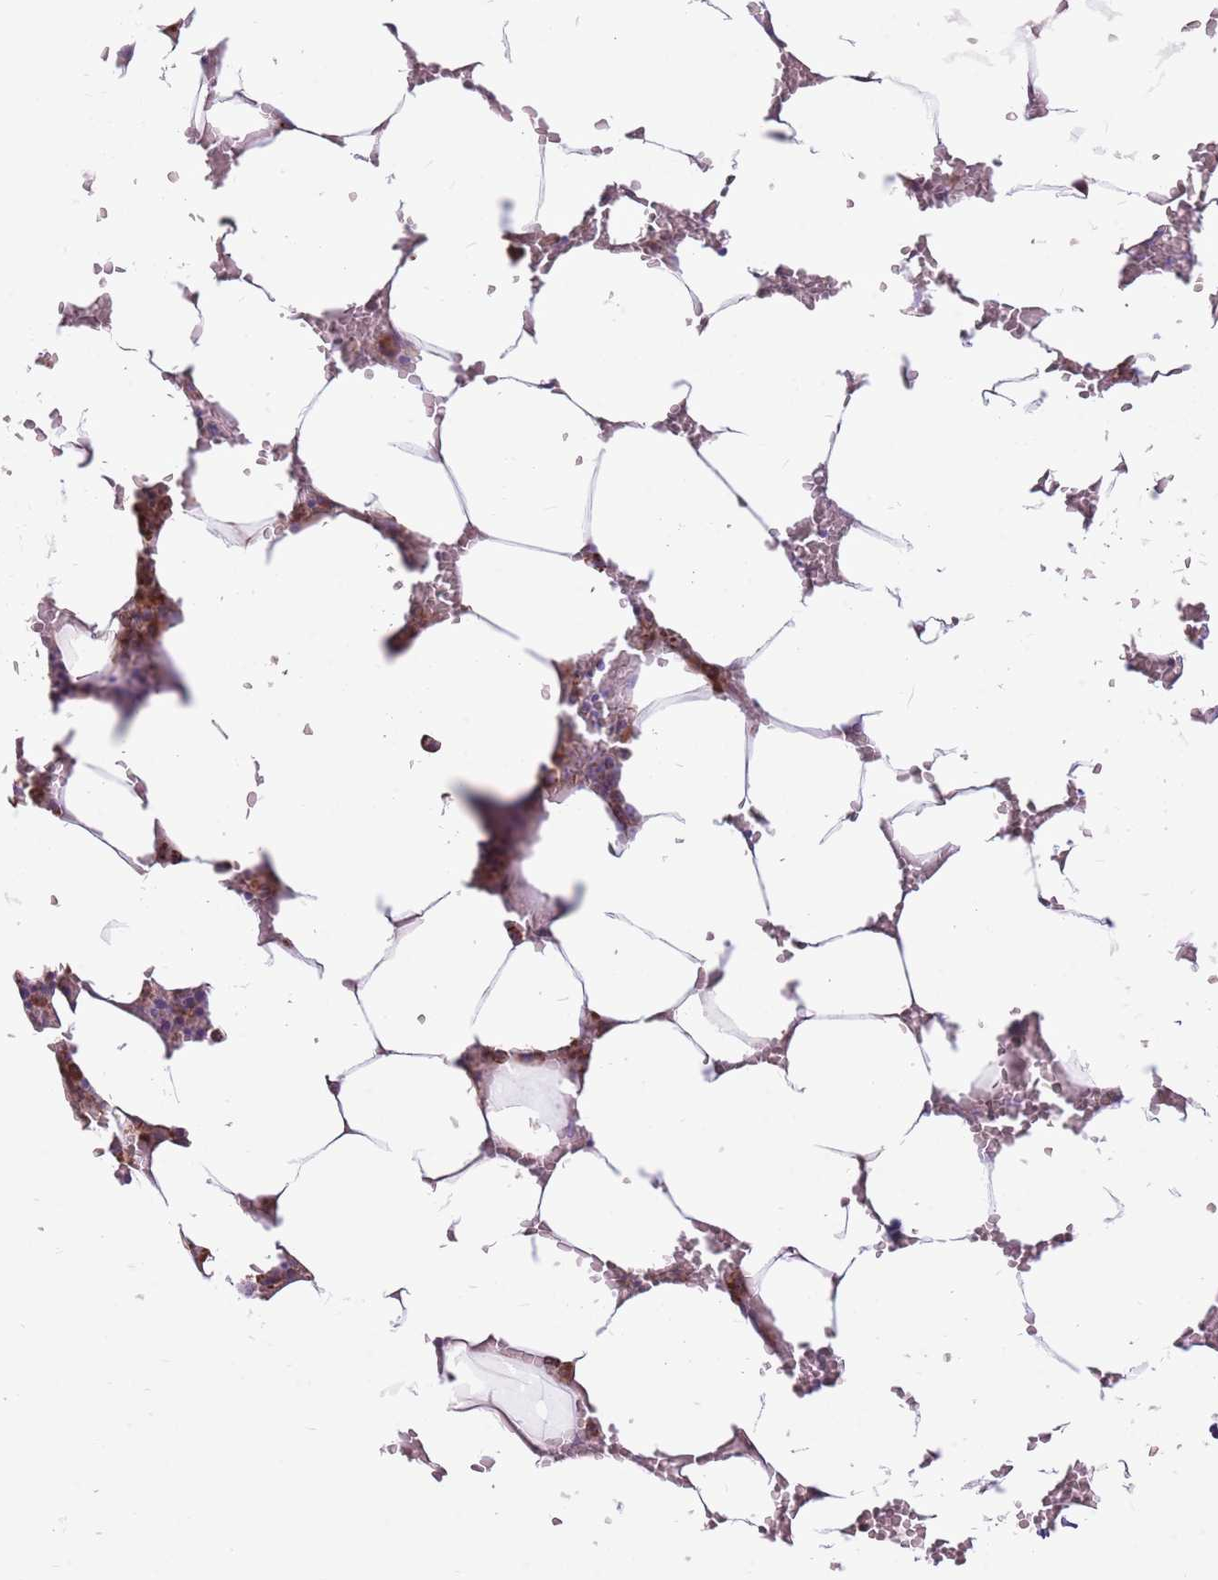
{"staining": {"intensity": "moderate", "quantity": ">75%", "location": "cytoplasmic/membranous"}, "tissue": "bone marrow", "cell_type": "Hematopoietic cells", "image_type": "normal", "snomed": [{"axis": "morphology", "description": "Normal tissue, NOS"}, {"axis": "topography", "description": "Bone marrow"}], "caption": "This histopathology image exhibits immunohistochemistry staining of benign bone marrow, with medium moderate cytoplasmic/membranous expression in approximately >75% of hematopoietic cells.", "gene": "KCTD19", "patient": {"sex": "male", "age": 70}}